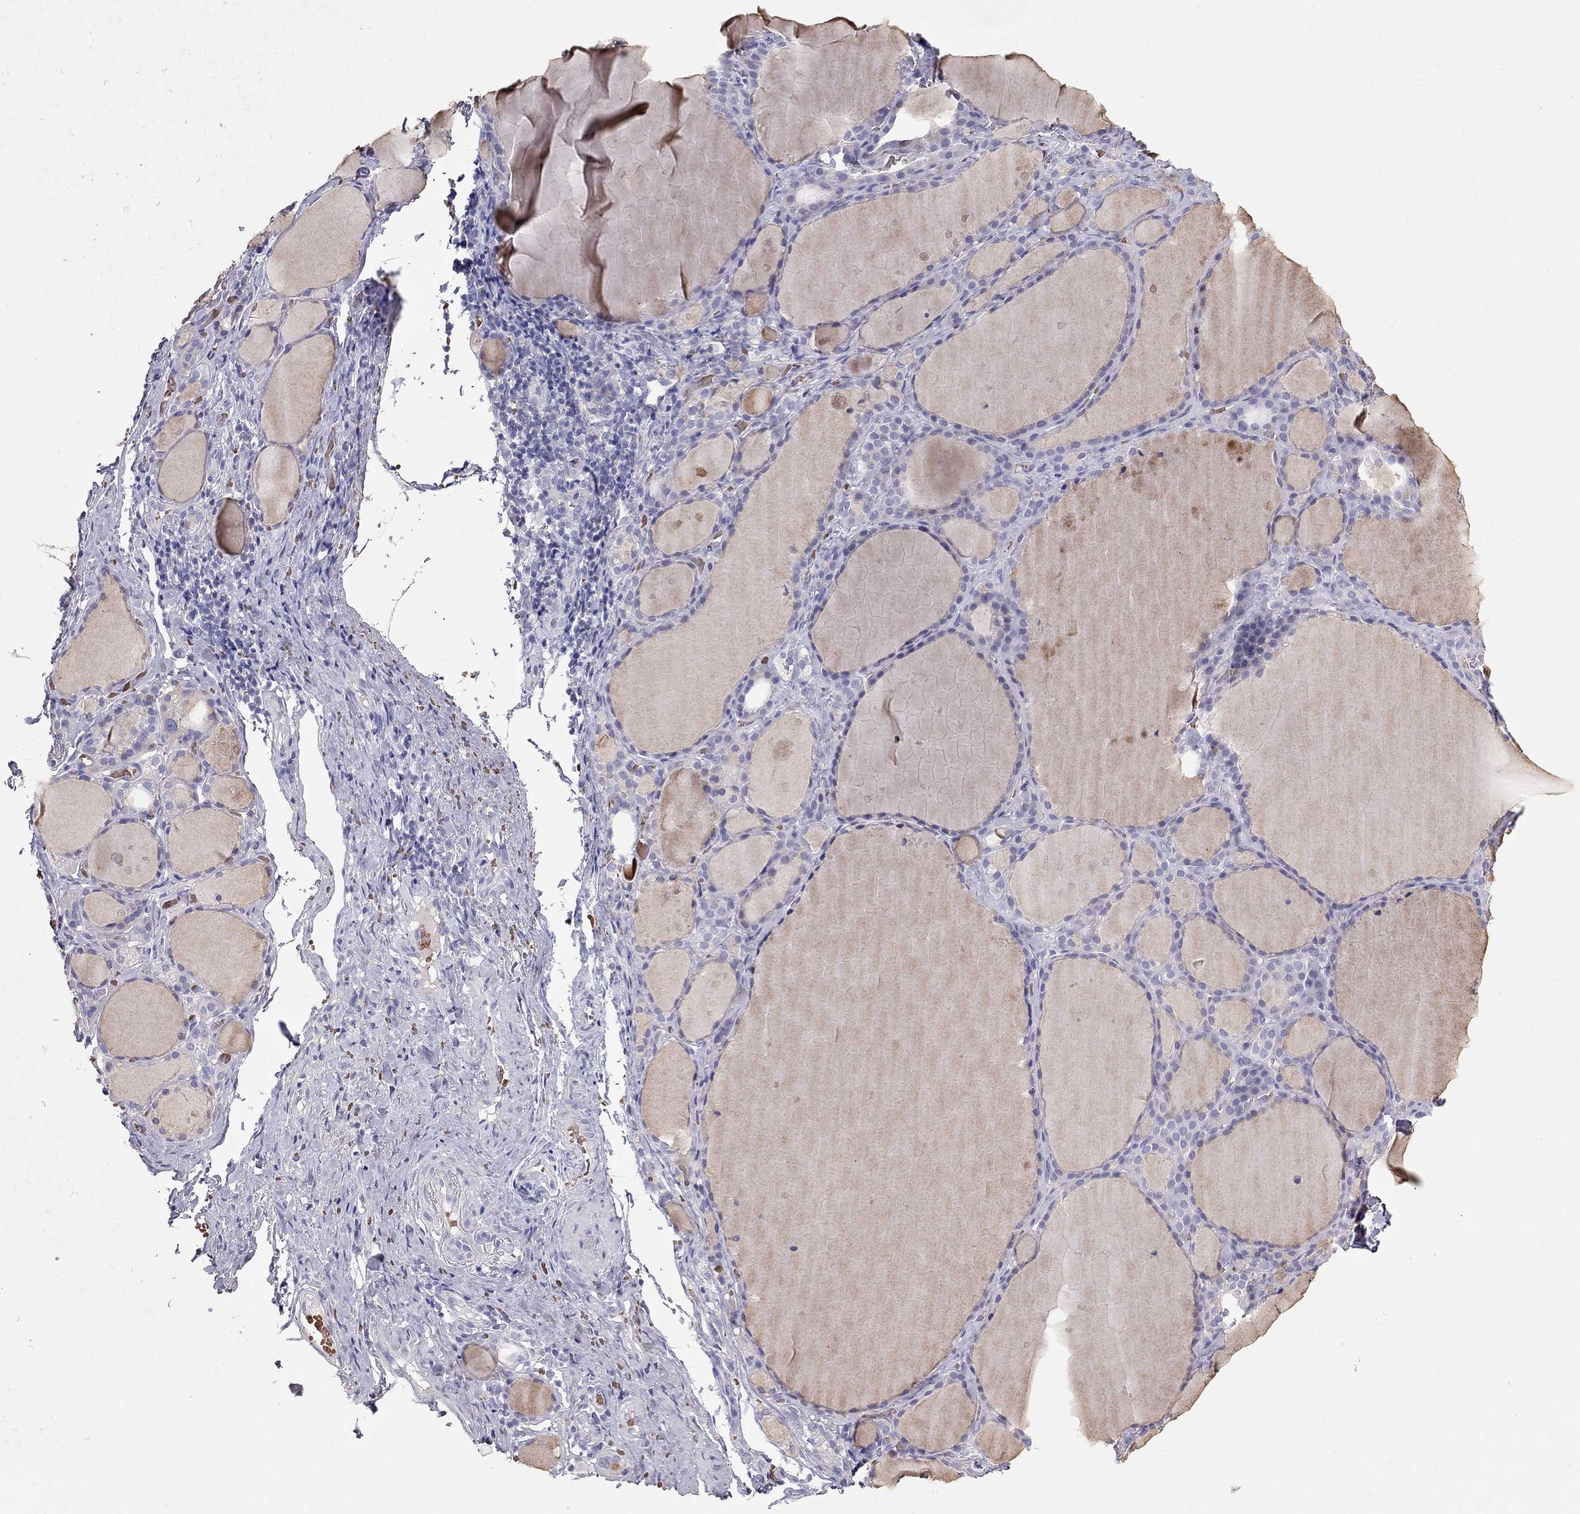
{"staining": {"intensity": "negative", "quantity": "none", "location": "none"}, "tissue": "thyroid gland", "cell_type": "Glandular cells", "image_type": "normal", "snomed": [{"axis": "morphology", "description": "Normal tissue, NOS"}, {"axis": "topography", "description": "Thyroid gland"}], "caption": "A high-resolution histopathology image shows immunohistochemistry (IHC) staining of normal thyroid gland, which demonstrates no significant staining in glandular cells.", "gene": "FRMD1", "patient": {"sex": "male", "age": 68}}